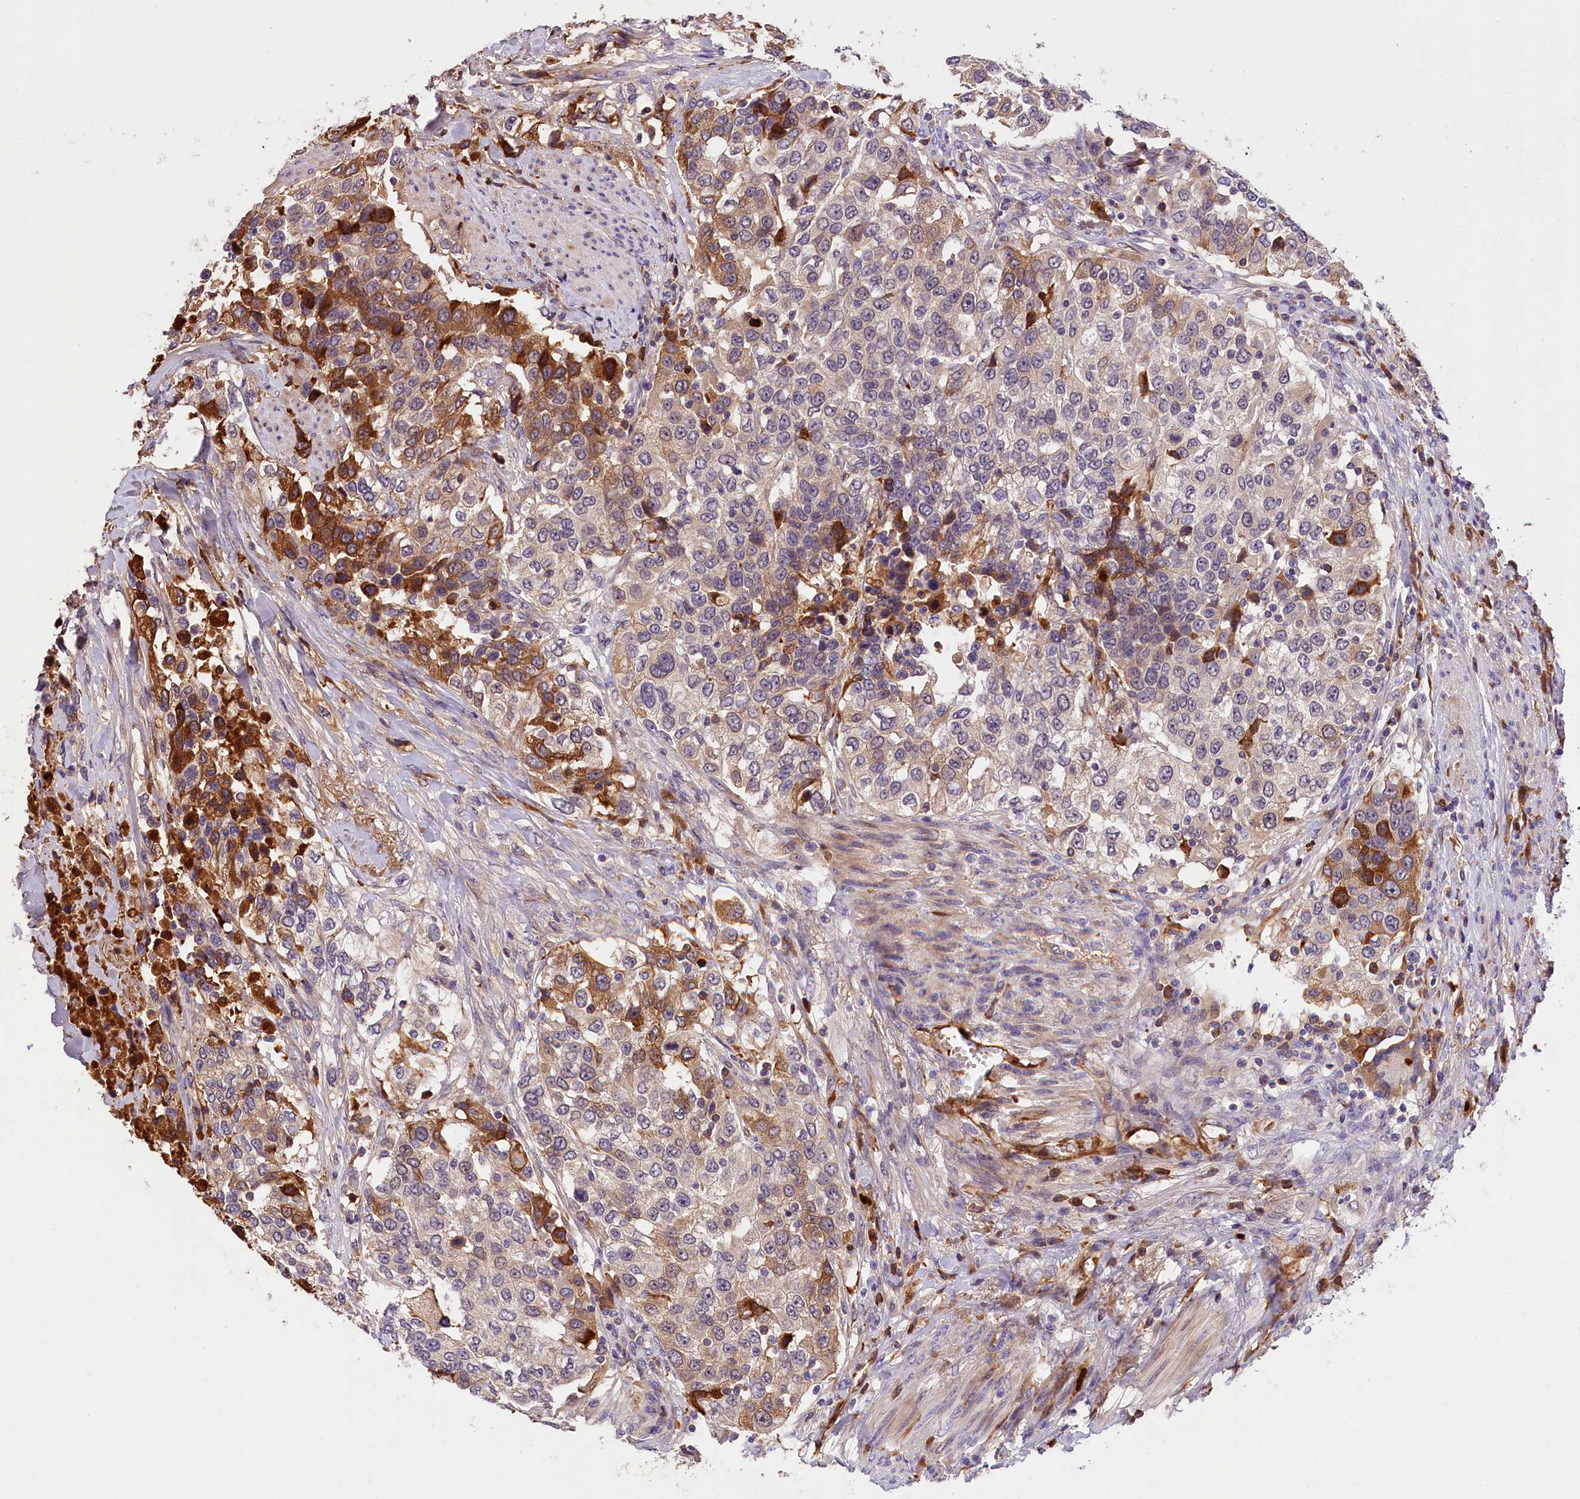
{"staining": {"intensity": "moderate", "quantity": "25%-75%", "location": "cytoplasmic/membranous"}, "tissue": "urothelial cancer", "cell_type": "Tumor cells", "image_type": "cancer", "snomed": [{"axis": "morphology", "description": "Urothelial carcinoma, High grade"}, {"axis": "topography", "description": "Urinary bladder"}], "caption": "Brown immunohistochemical staining in urothelial carcinoma (high-grade) demonstrates moderate cytoplasmic/membranous expression in approximately 25%-75% of tumor cells.", "gene": "PHAF1", "patient": {"sex": "female", "age": 80}}